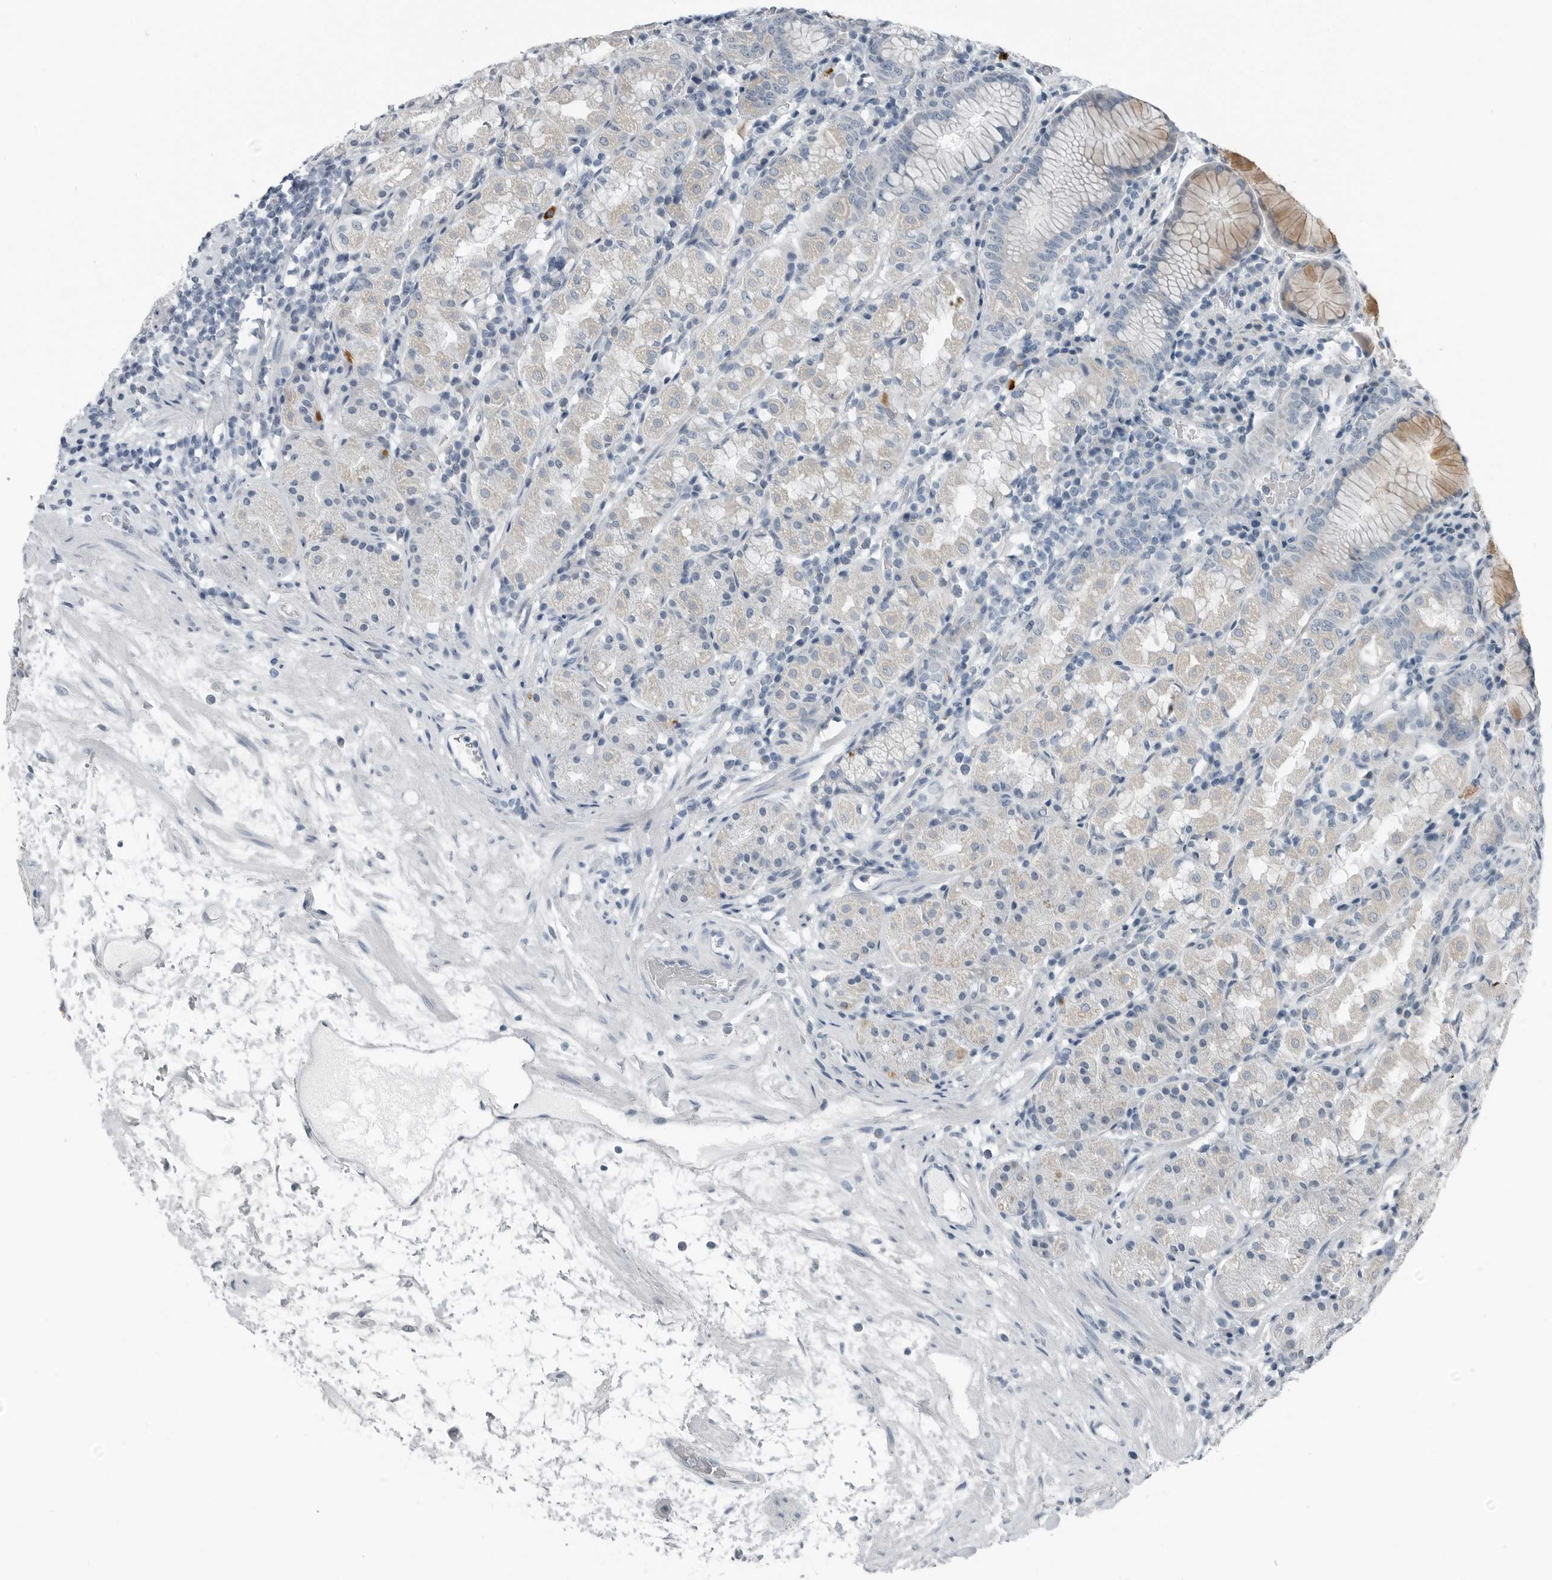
{"staining": {"intensity": "strong", "quantity": "<25%", "location": "cytoplasmic/membranous"}, "tissue": "stomach", "cell_type": "Glandular cells", "image_type": "normal", "snomed": [{"axis": "morphology", "description": "Normal tissue, NOS"}, {"axis": "topography", "description": "Stomach, lower"}], "caption": "This micrograph exhibits normal stomach stained with IHC to label a protein in brown. The cytoplasmic/membranous of glandular cells show strong positivity for the protein. Nuclei are counter-stained blue.", "gene": "ZPBP2", "patient": {"sex": "female", "age": 56}}